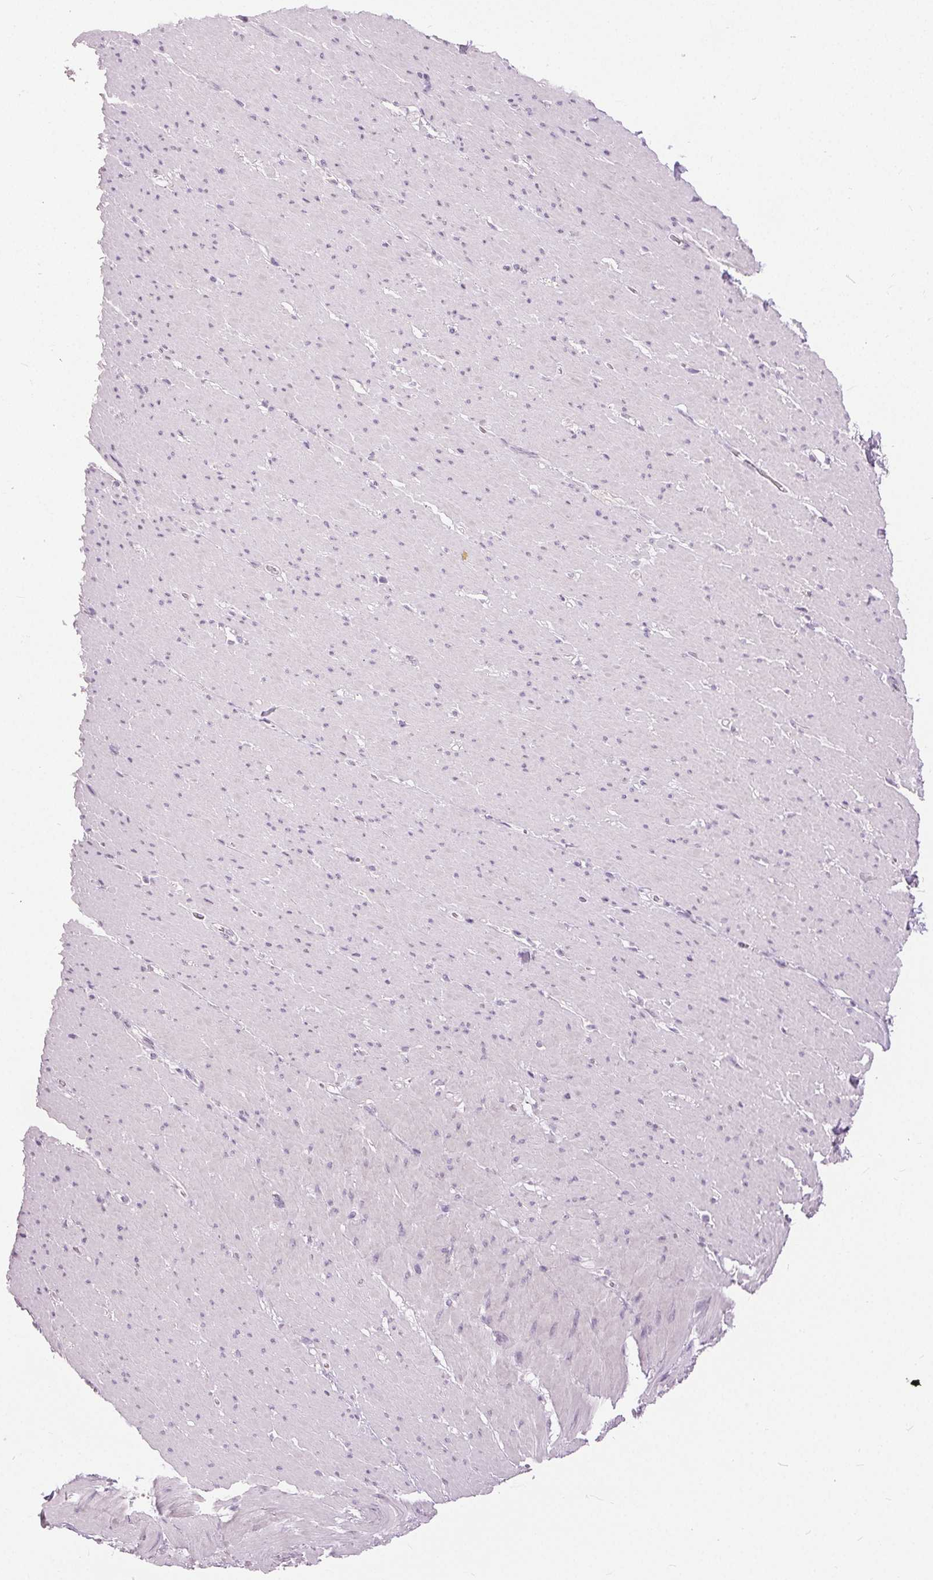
{"staining": {"intensity": "negative", "quantity": "none", "location": "none"}, "tissue": "smooth muscle", "cell_type": "Smooth muscle cells", "image_type": "normal", "snomed": [{"axis": "morphology", "description": "Normal tissue, NOS"}, {"axis": "topography", "description": "Smooth muscle"}, {"axis": "topography", "description": "Rectum"}], "caption": "IHC photomicrograph of unremarkable smooth muscle: human smooth muscle stained with DAB (3,3'-diaminobenzidine) displays no significant protein positivity in smooth muscle cells. (IHC, brightfield microscopy, high magnification).", "gene": "DSG3", "patient": {"sex": "male", "age": 53}}